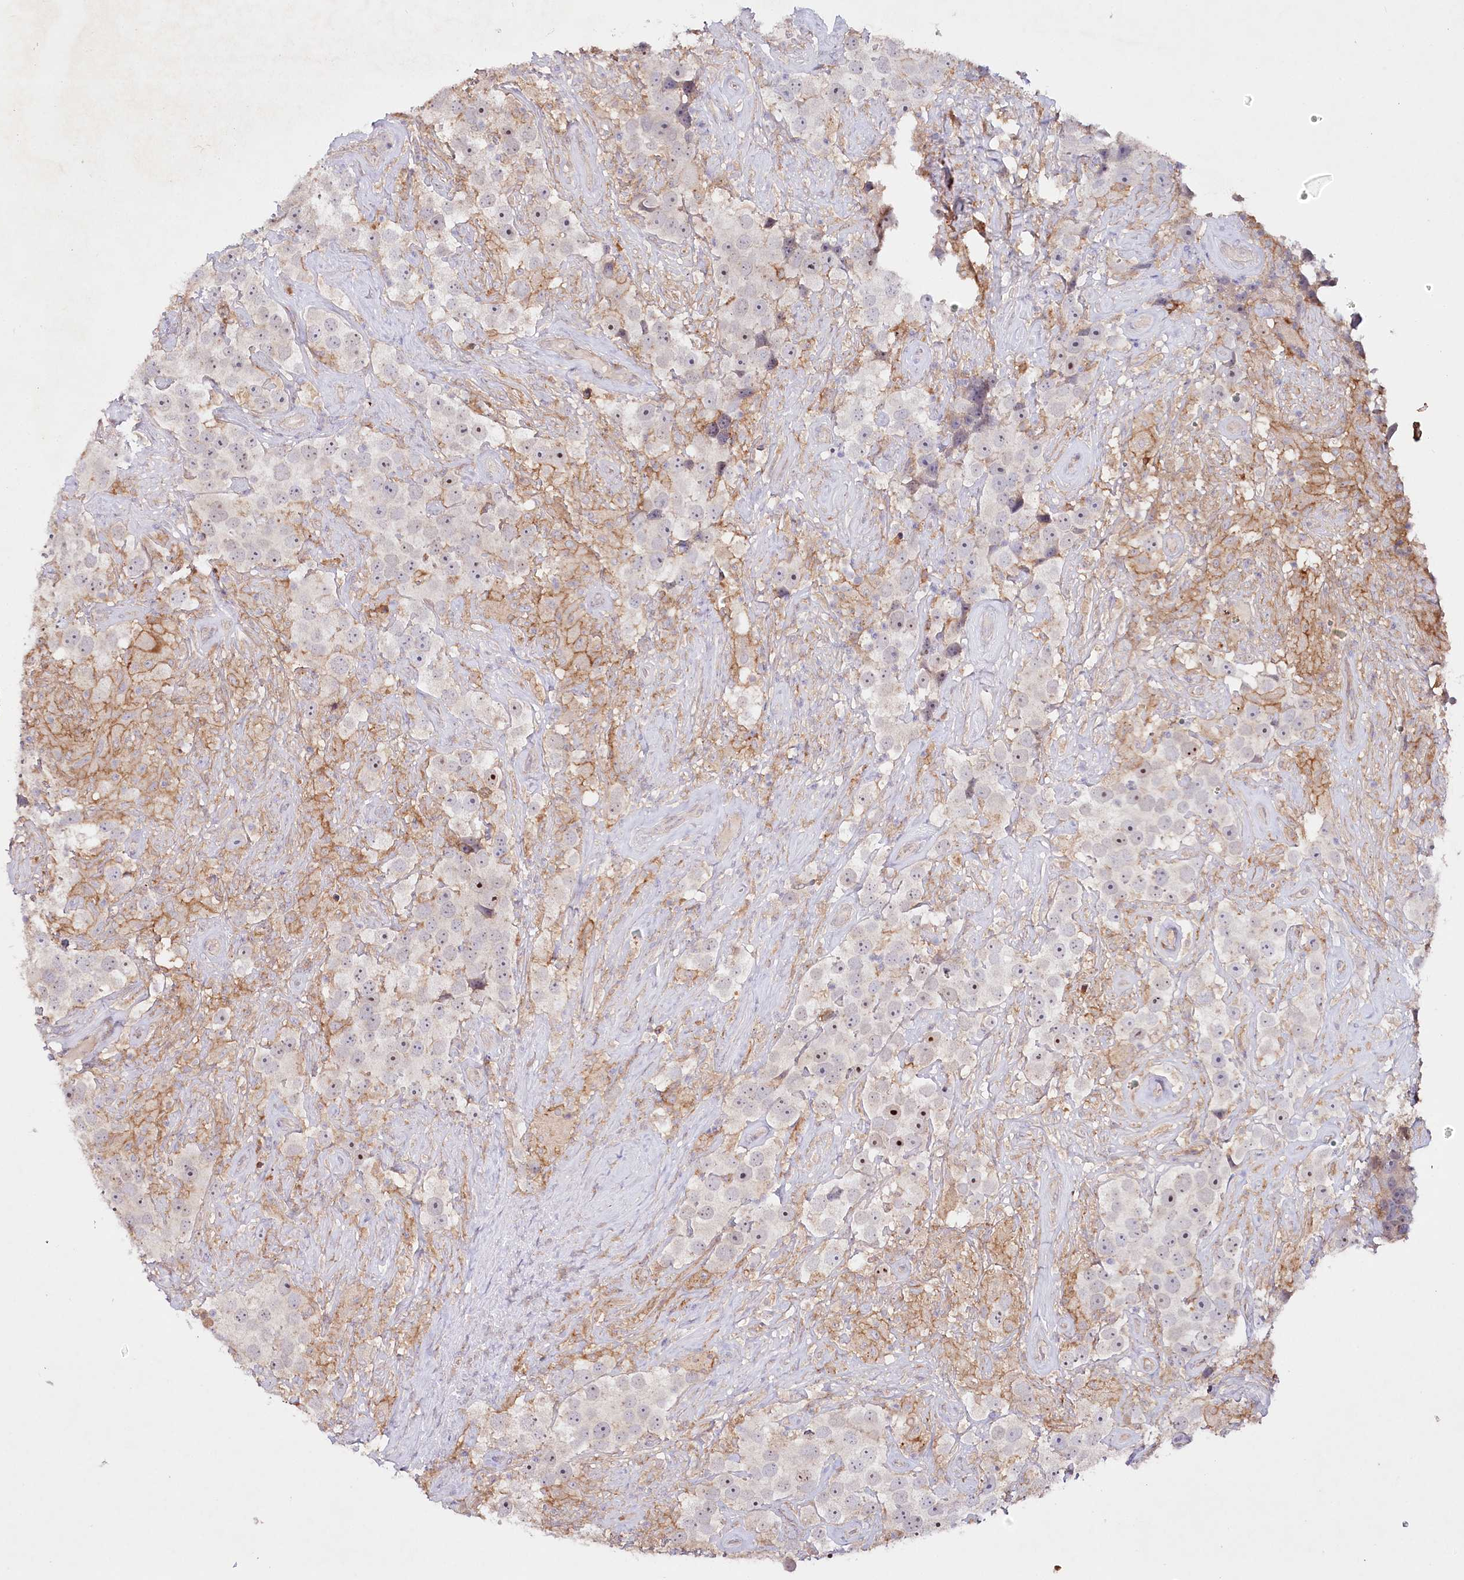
{"staining": {"intensity": "moderate", "quantity": "<25%", "location": "nuclear"}, "tissue": "testis cancer", "cell_type": "Tumor cells", "image_type": "cancer", "snomed": [{"axis": "morphology", "description": "Seminoma, NOS"}, {"axis": "topography", "description": "Testis"}], "caption": "Immunohistochemistry (IHC) of testis cancer displays low levels of moderate nuclear expression in about <25% of tumor cells.", "gene": "ALDH3B1", "patient": {"sex": "male", "age": 49}}